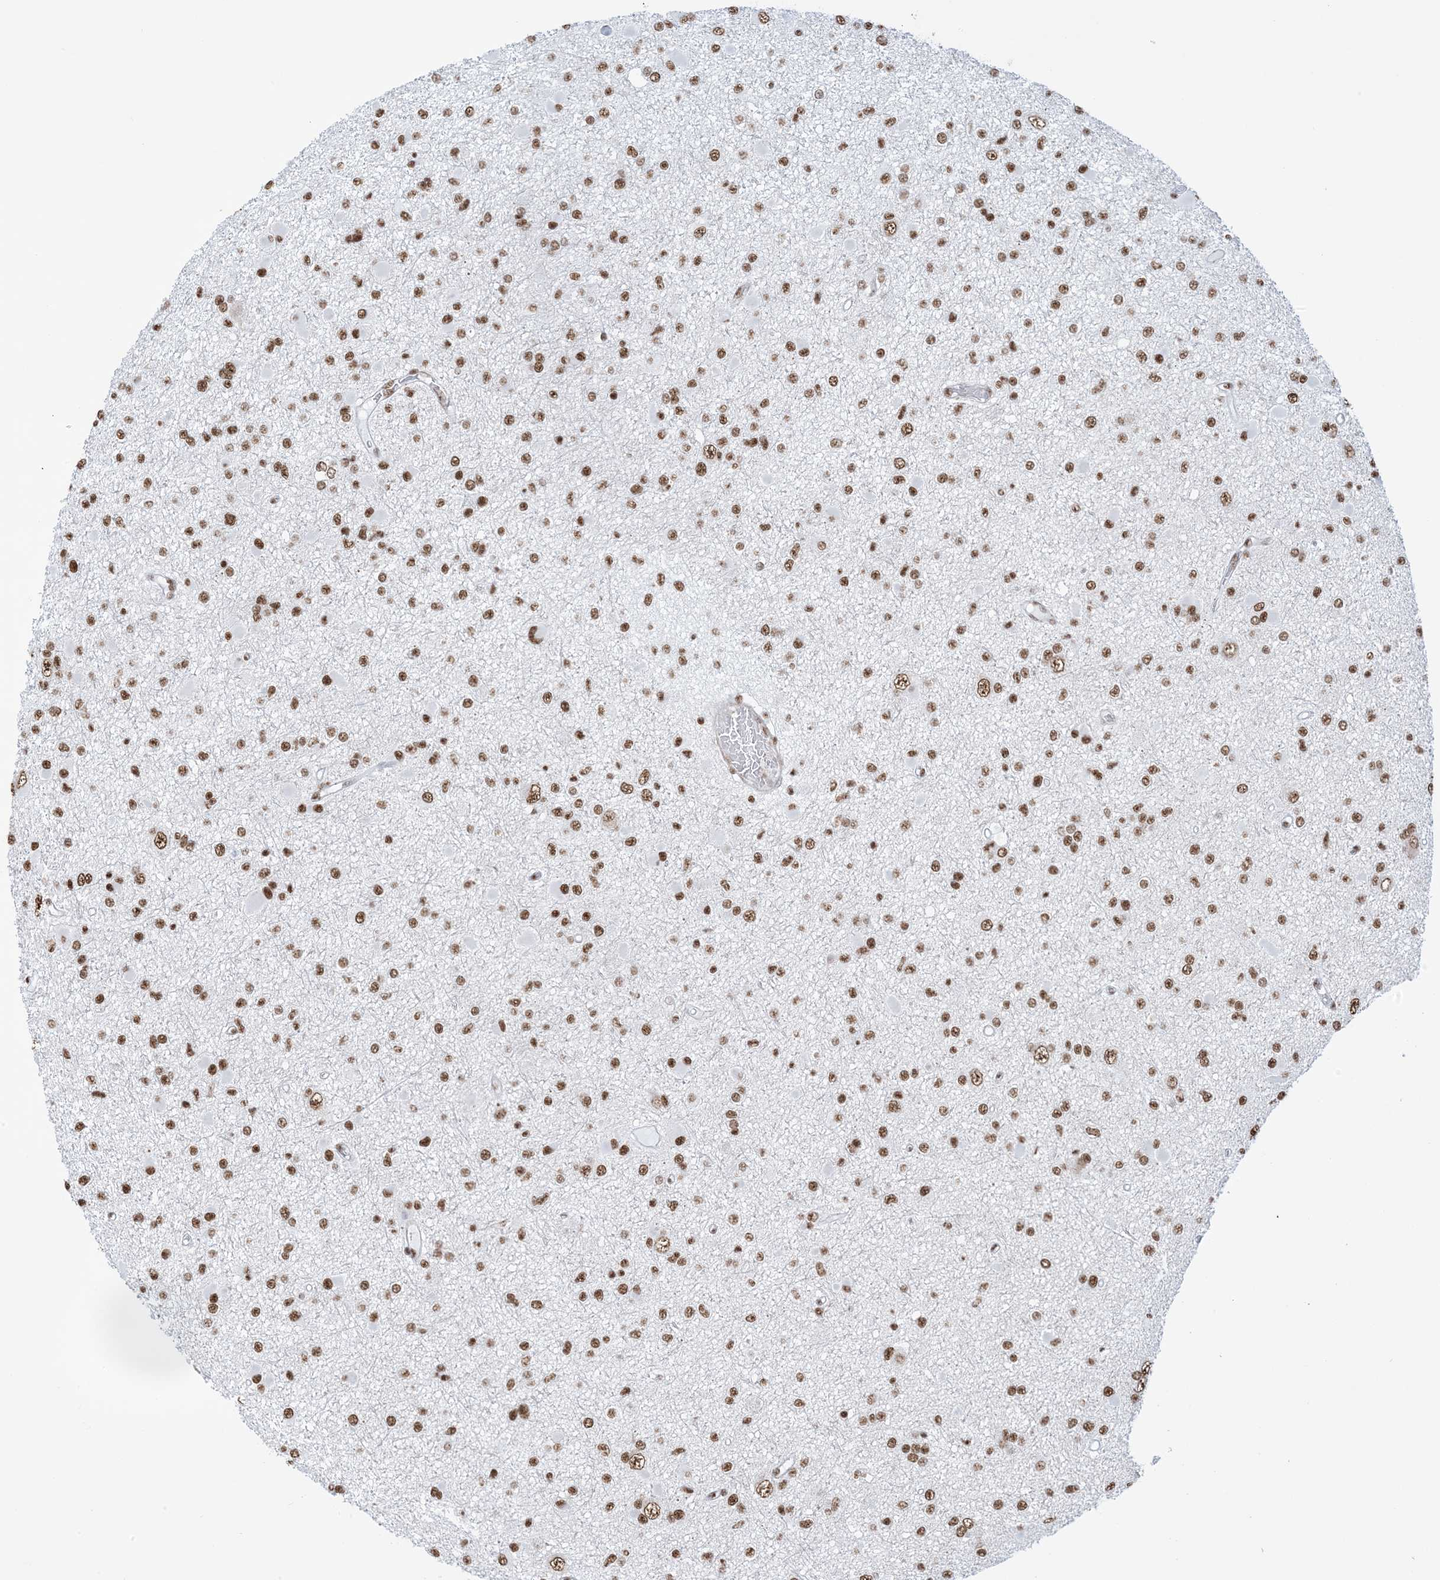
{"staining": {"intensity": "moderate", "quantity": ">75%", "location": "nuclear"}, "tissue": "glioma", "cell_type": "Tumor cells", "image_type": "cancer", "snomed": [{"axis": "morphology", "description": "Glioma, malignant, Low grade"}, {"axis": "topography", "description": "Brain"}], "caption": "A brown stain shows moderate nuclear expression of a protein in human low-grade glioma (malignant) tumor cells.", "gene": "ZNF792", "patient": {"sex": "female", "age": 22}}